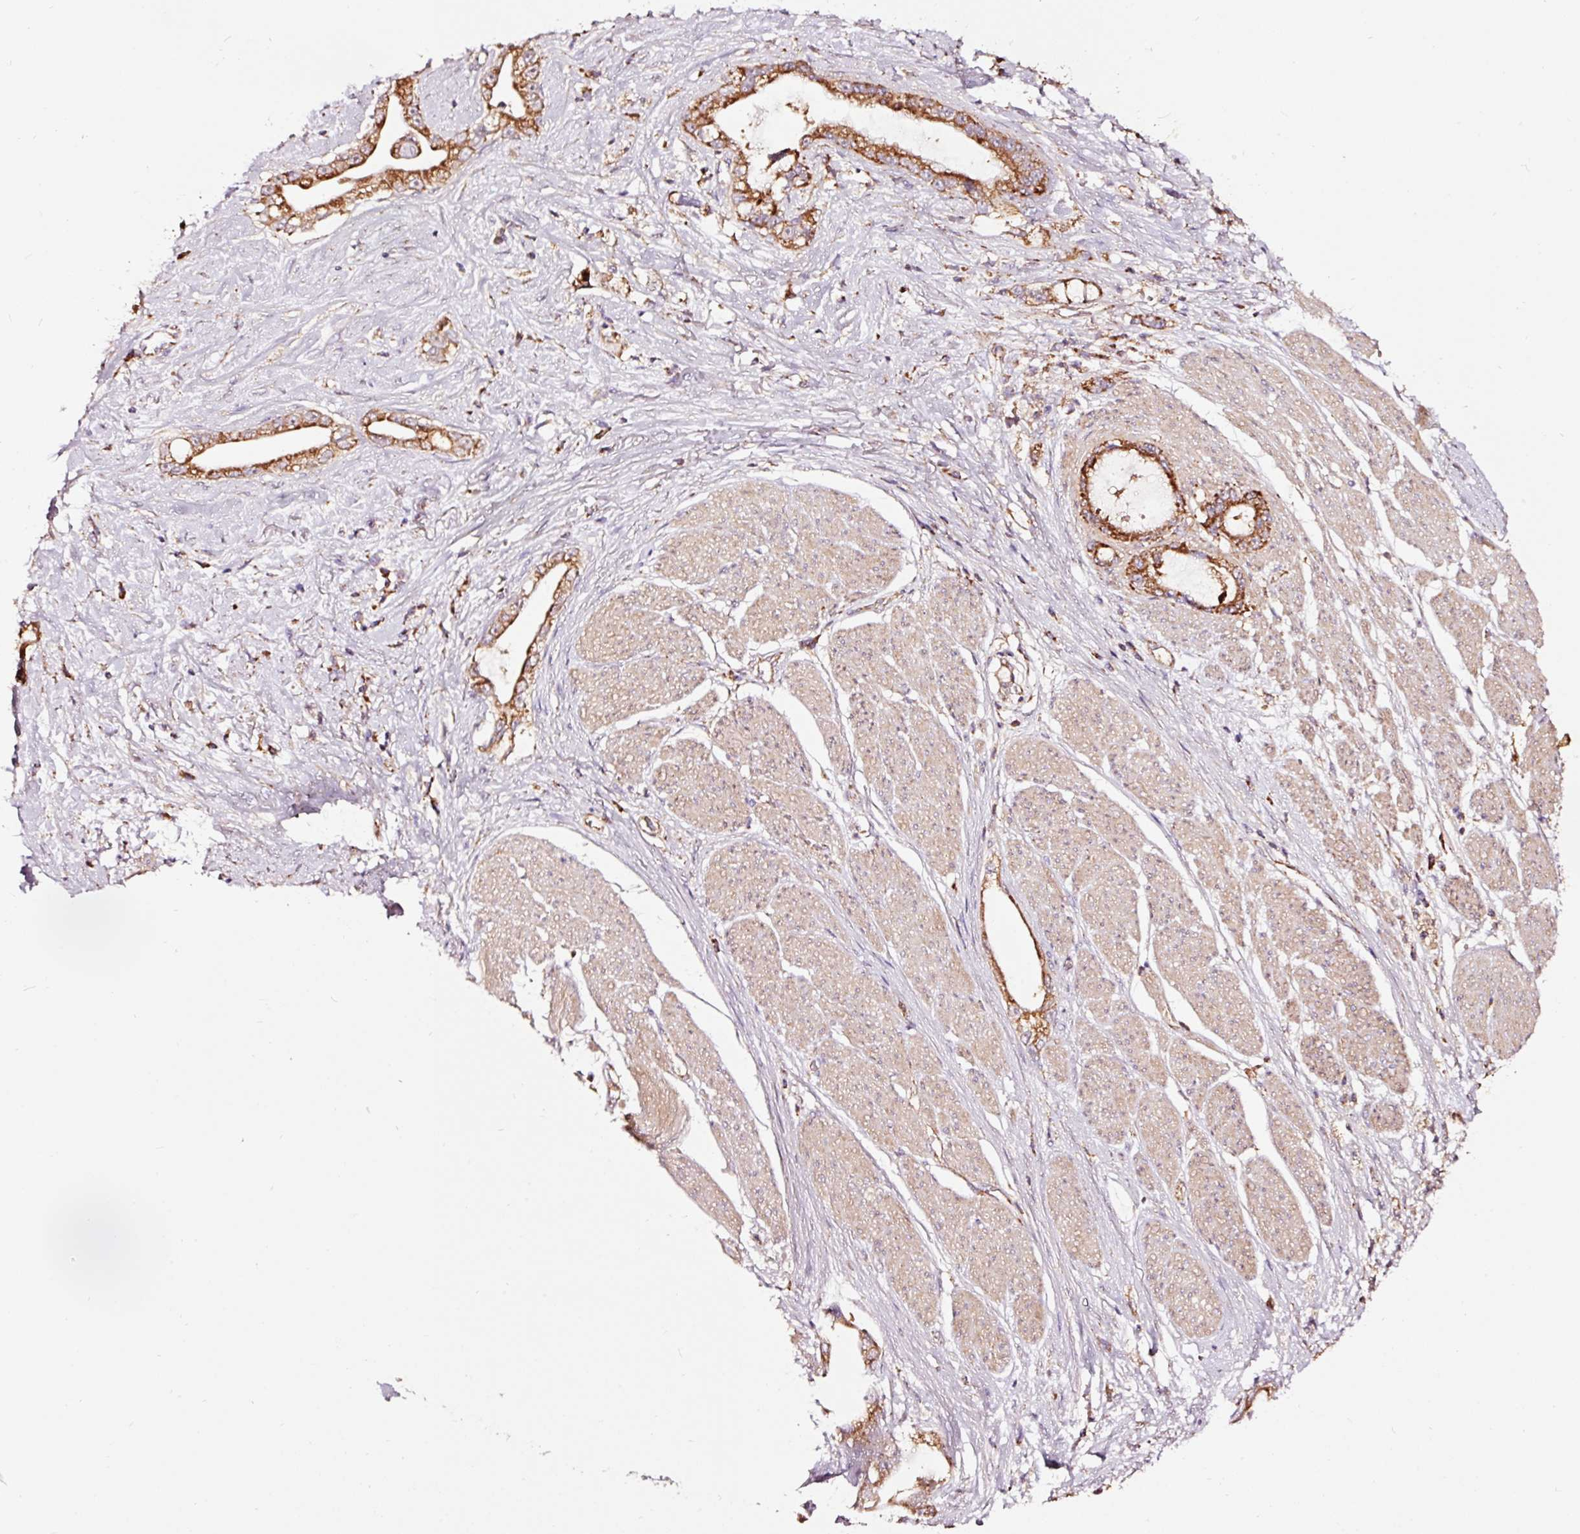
{"staining": {"intensity": "strong", "quantity": ">75%", "location": "cytoplasmic/membranous"}, "tissue": "stomach cancer", "cell_type": "Tumor cells", "image_type": "cancer", "snomed": [{"axis": "morphology", "description": "Adenocarcinoma, NOS"}, {"axis": "topography", "description": "Stomach"}], "caption": "Immunohistochemistry (IHC) of stomach adenocarcinoma demonstrates high levels of strong cytoplasmic/membranous staining in approximately >75% of tumor cells. The staining was performed using DAB, with brown indicating positive protein expression. Nuclei are stained blue with hematoxylin.", "gene": "TPM1", "patient": {"sex": "male", "age": 55}}